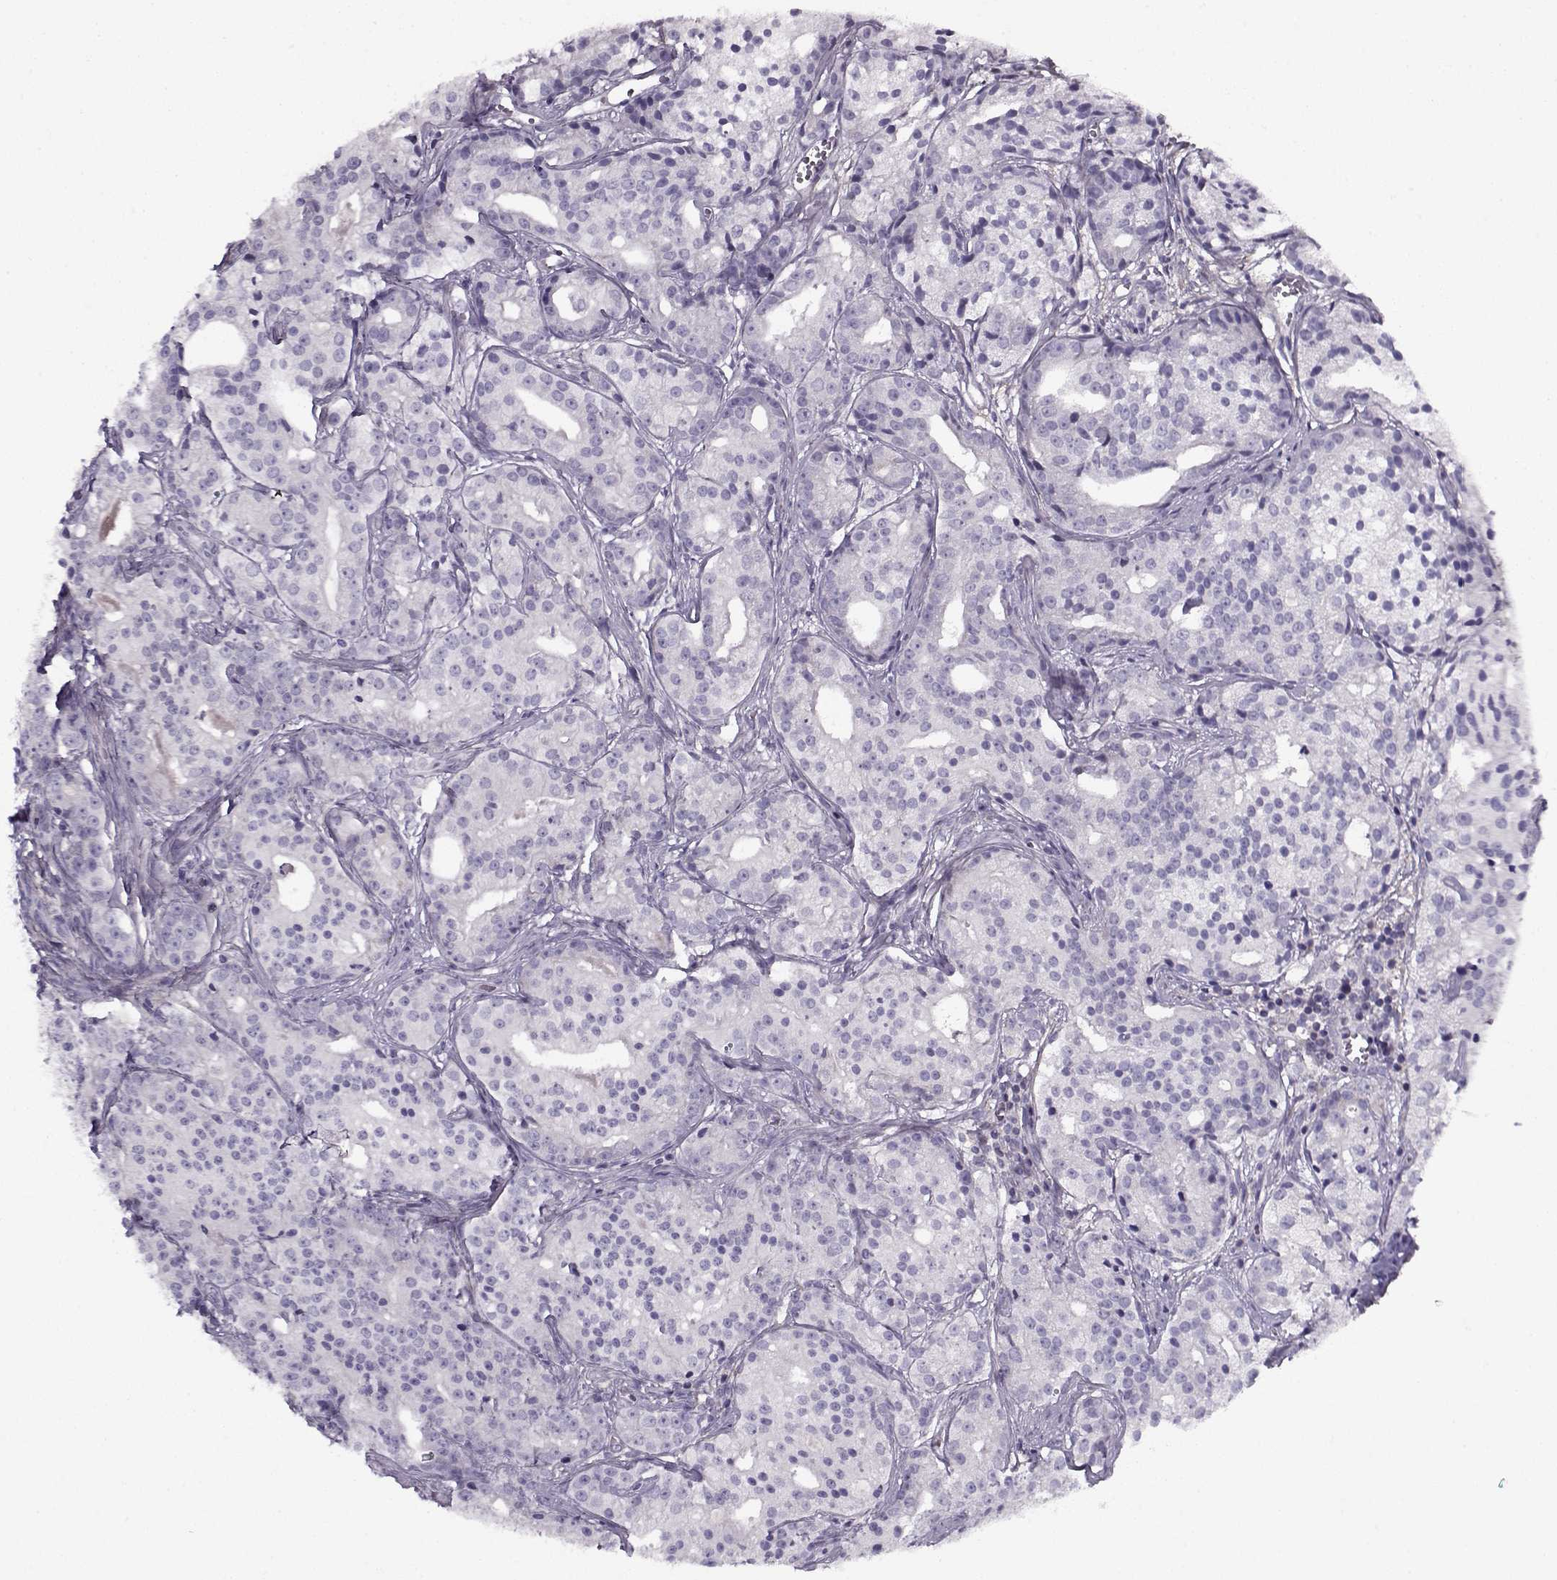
{"staining": {"intensity": "negative", "quantity": "none", "location": "none"}, "tissue": "prostate cancer", "cell_type": "Tumor cells", "image_type": "cancer", "snomed": [{"axis": "morphology", "description": "Adenocarcinoma, Medium grade"}, {"axis": "topography", "description": "Prostate"}], "caption": "Tumor cells show no significant protein expression in adenocarcinoma (medium-grade) (prostate). (DAB (3,3'-diaminobenzidine) IHC with hematoxylin counter stain).", "gene": "PP2D1", "patient": {"sex": "male", "age": 74}}